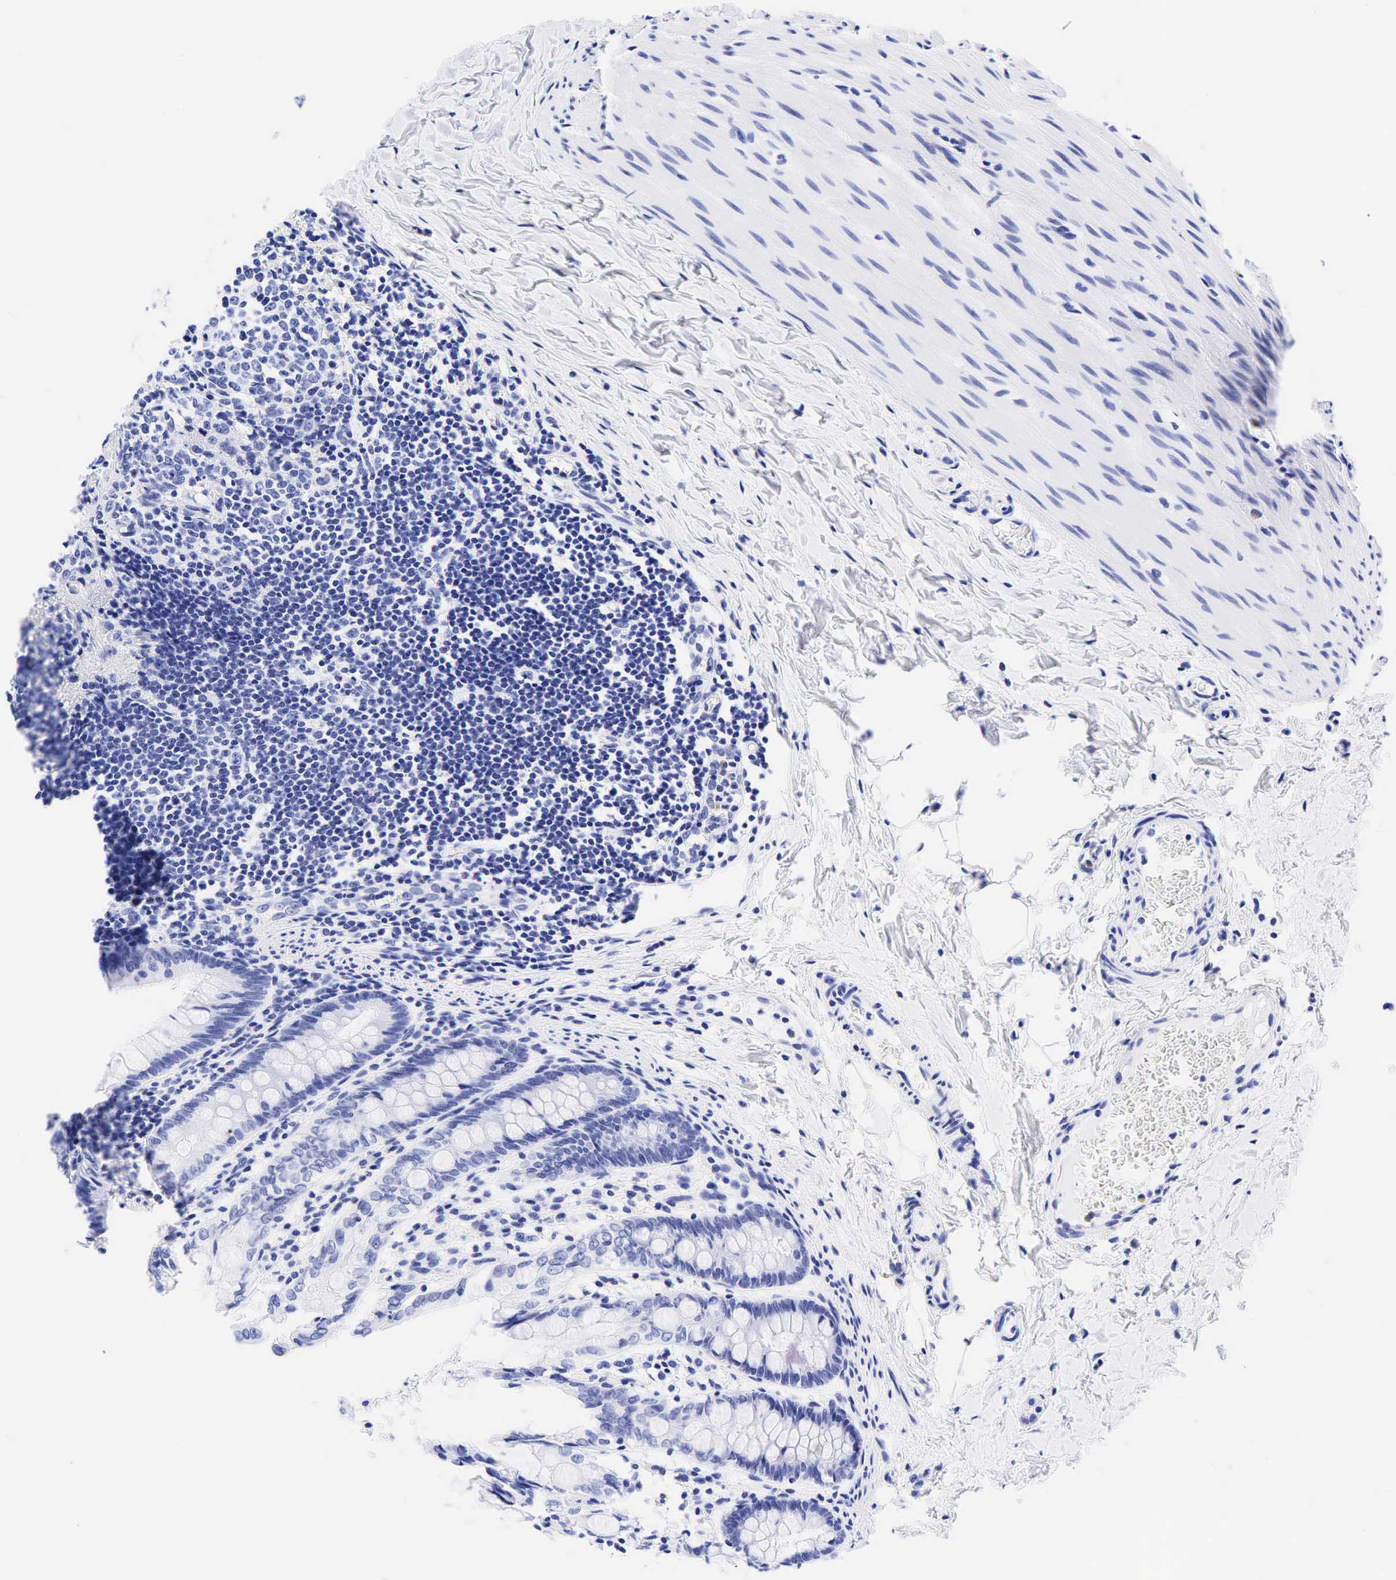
{"staining": {"intensity": "negative", "quantity": "none", "location": "none"}, "tissue": "colon", "cell_type": "Endothelial cells", "image_type": "normal", "snomed": [{"axis": "morphology", "description": "Normal tissue, NOS"}, {"axis": "topography", "description": "Colon"}], "caption": "This is a micrograph of immunohistochemistry (IHC) staining of unremarkable colon, which shows no positivity in endothelial cells.", "gene": "ESR1", "patient": {"sex": "male", "age": 1}}